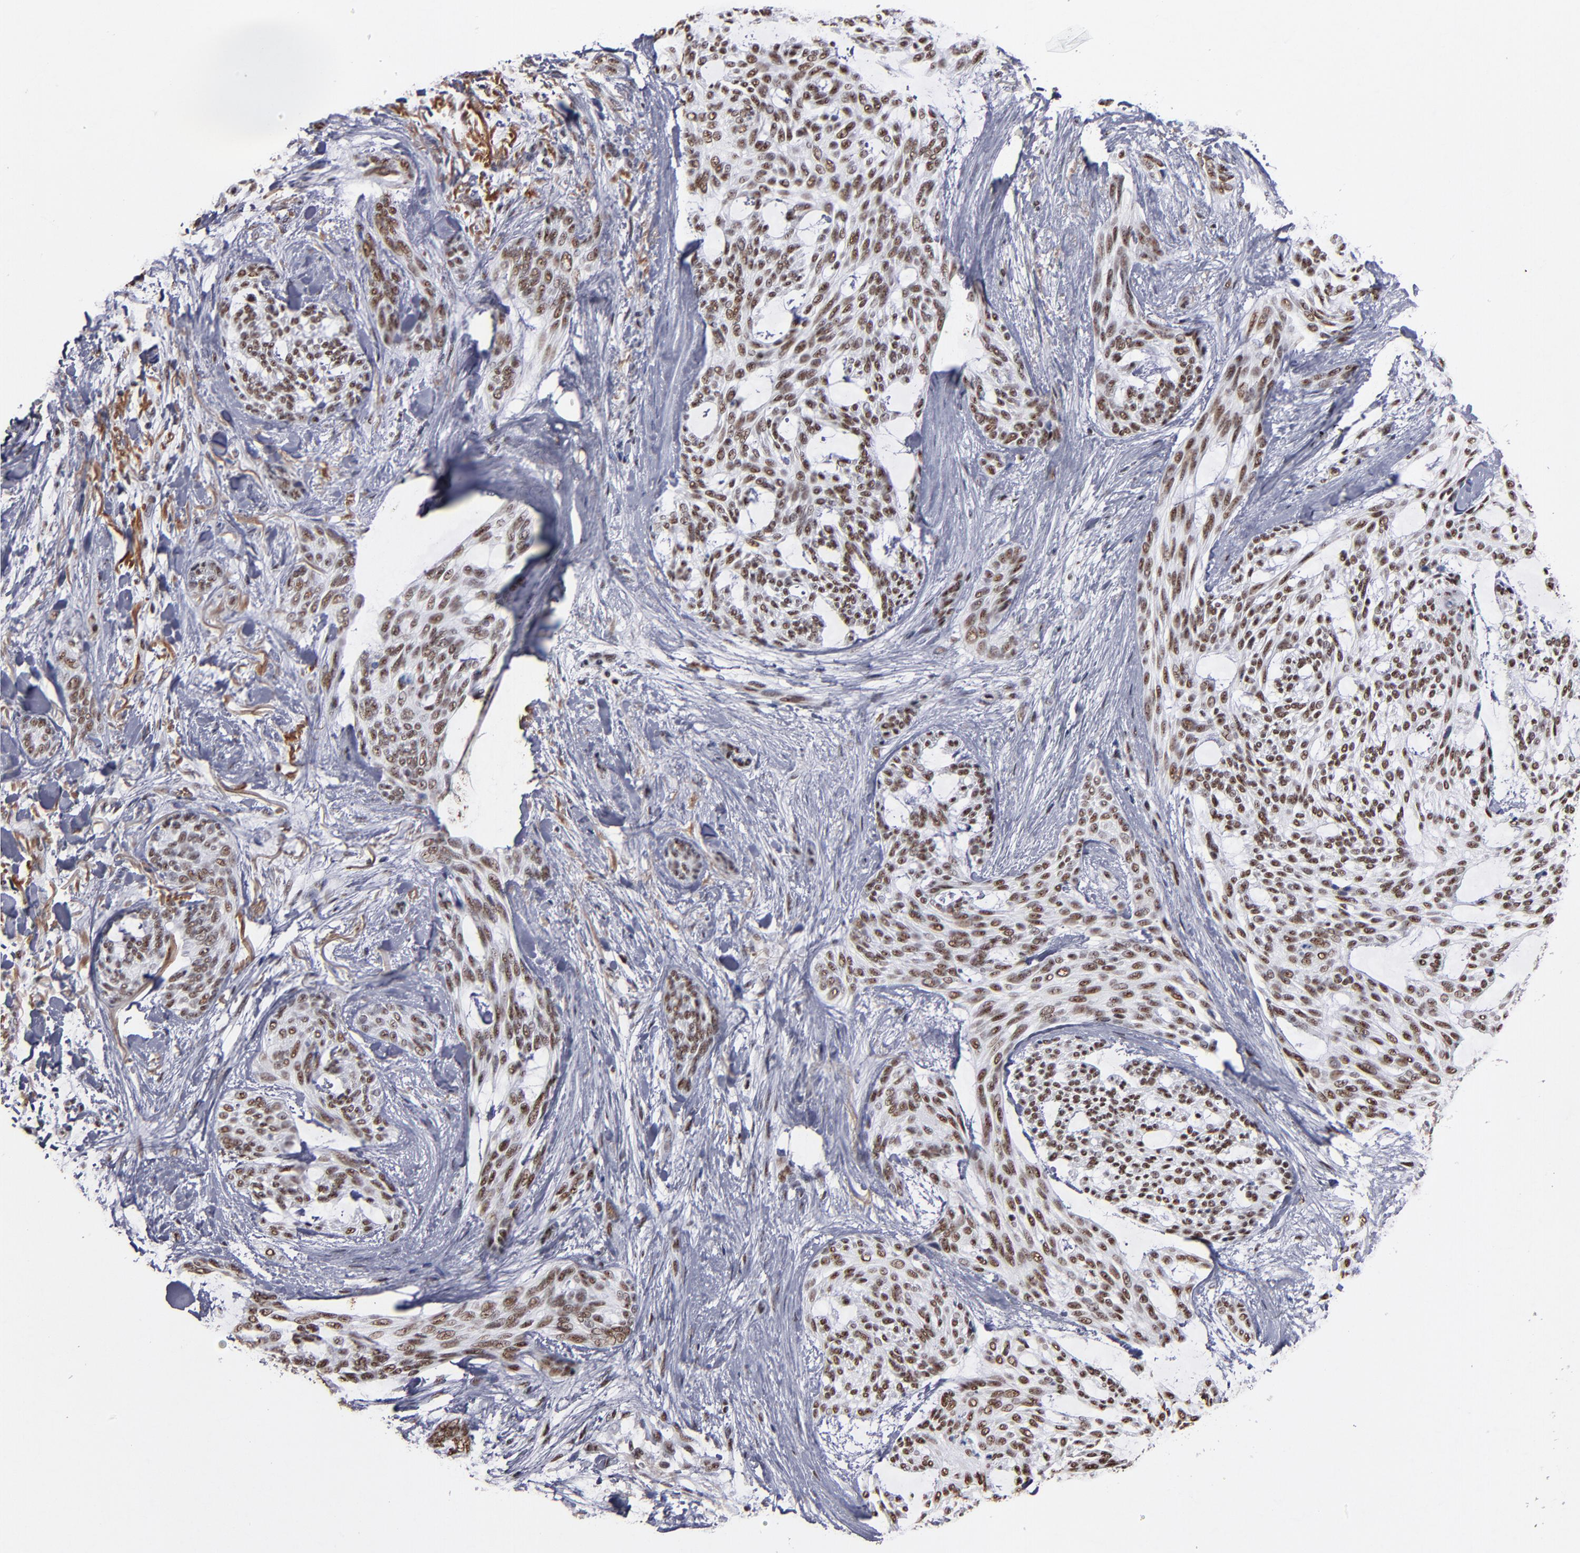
{"staining": {"intensity": "moderate", "quantity": ">75%", "location": "nuclear"}, "tissue": "skin cancer", "cell_type": "Tumor cells", "image_type": "cancer", "snomed": [{"axis": "morphology", "description": "Normal tissue, NOS"}, {"axis": "morphology", "description": "Basal cell carcinoma"}, {"axis": "topography", "description": "Skin"}], "caption": "This is a photomicrograph of IHC staining of skin basal cell carcinoma, which shows moderate expression in the nuclear of tumor cells.", "gene": "MN1", "patient": {"sex": "female", "age": 71}}